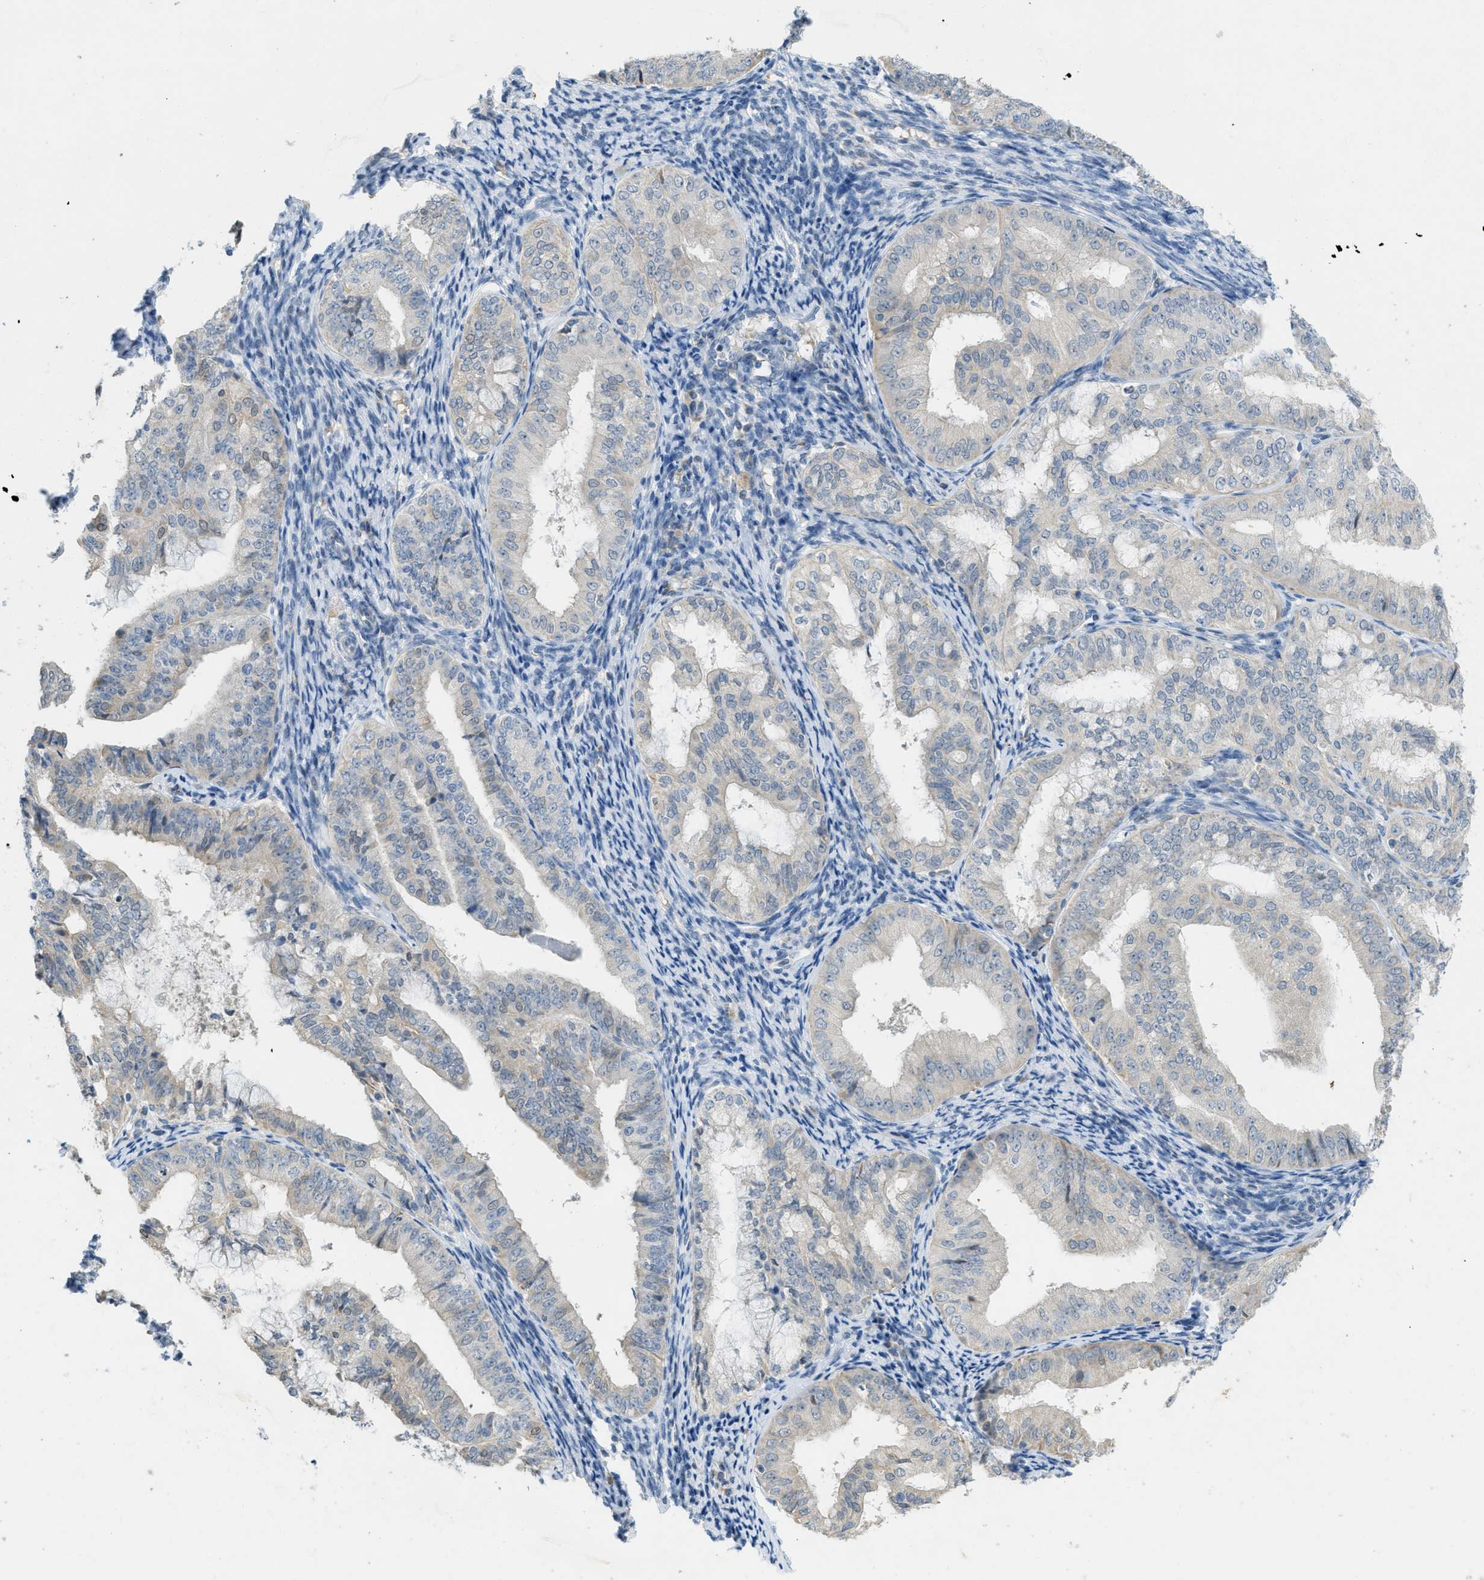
{"staining": {"intensity": "weak", "quantity": "<25%", "location": "cytoplasmic/membranous,nuclear"}, "tissue": "endometrial cancer", "cell_type": "Tumor cells", "image_type": "cancer", "snomed": [{"axis": "morphology", "description": "Adenocarcinoma, NOS"}, {"axis": "topography", "description": "Endometrium"}], "caption": "DAB (3,3'-diaminobenzidine) immunohistochemical staining of human adenocarcinoma (endometrial) displays no significant expression in tumor cells.", "gene": "TXNDC2", "patient": {"sex": "female", "age": 63}}